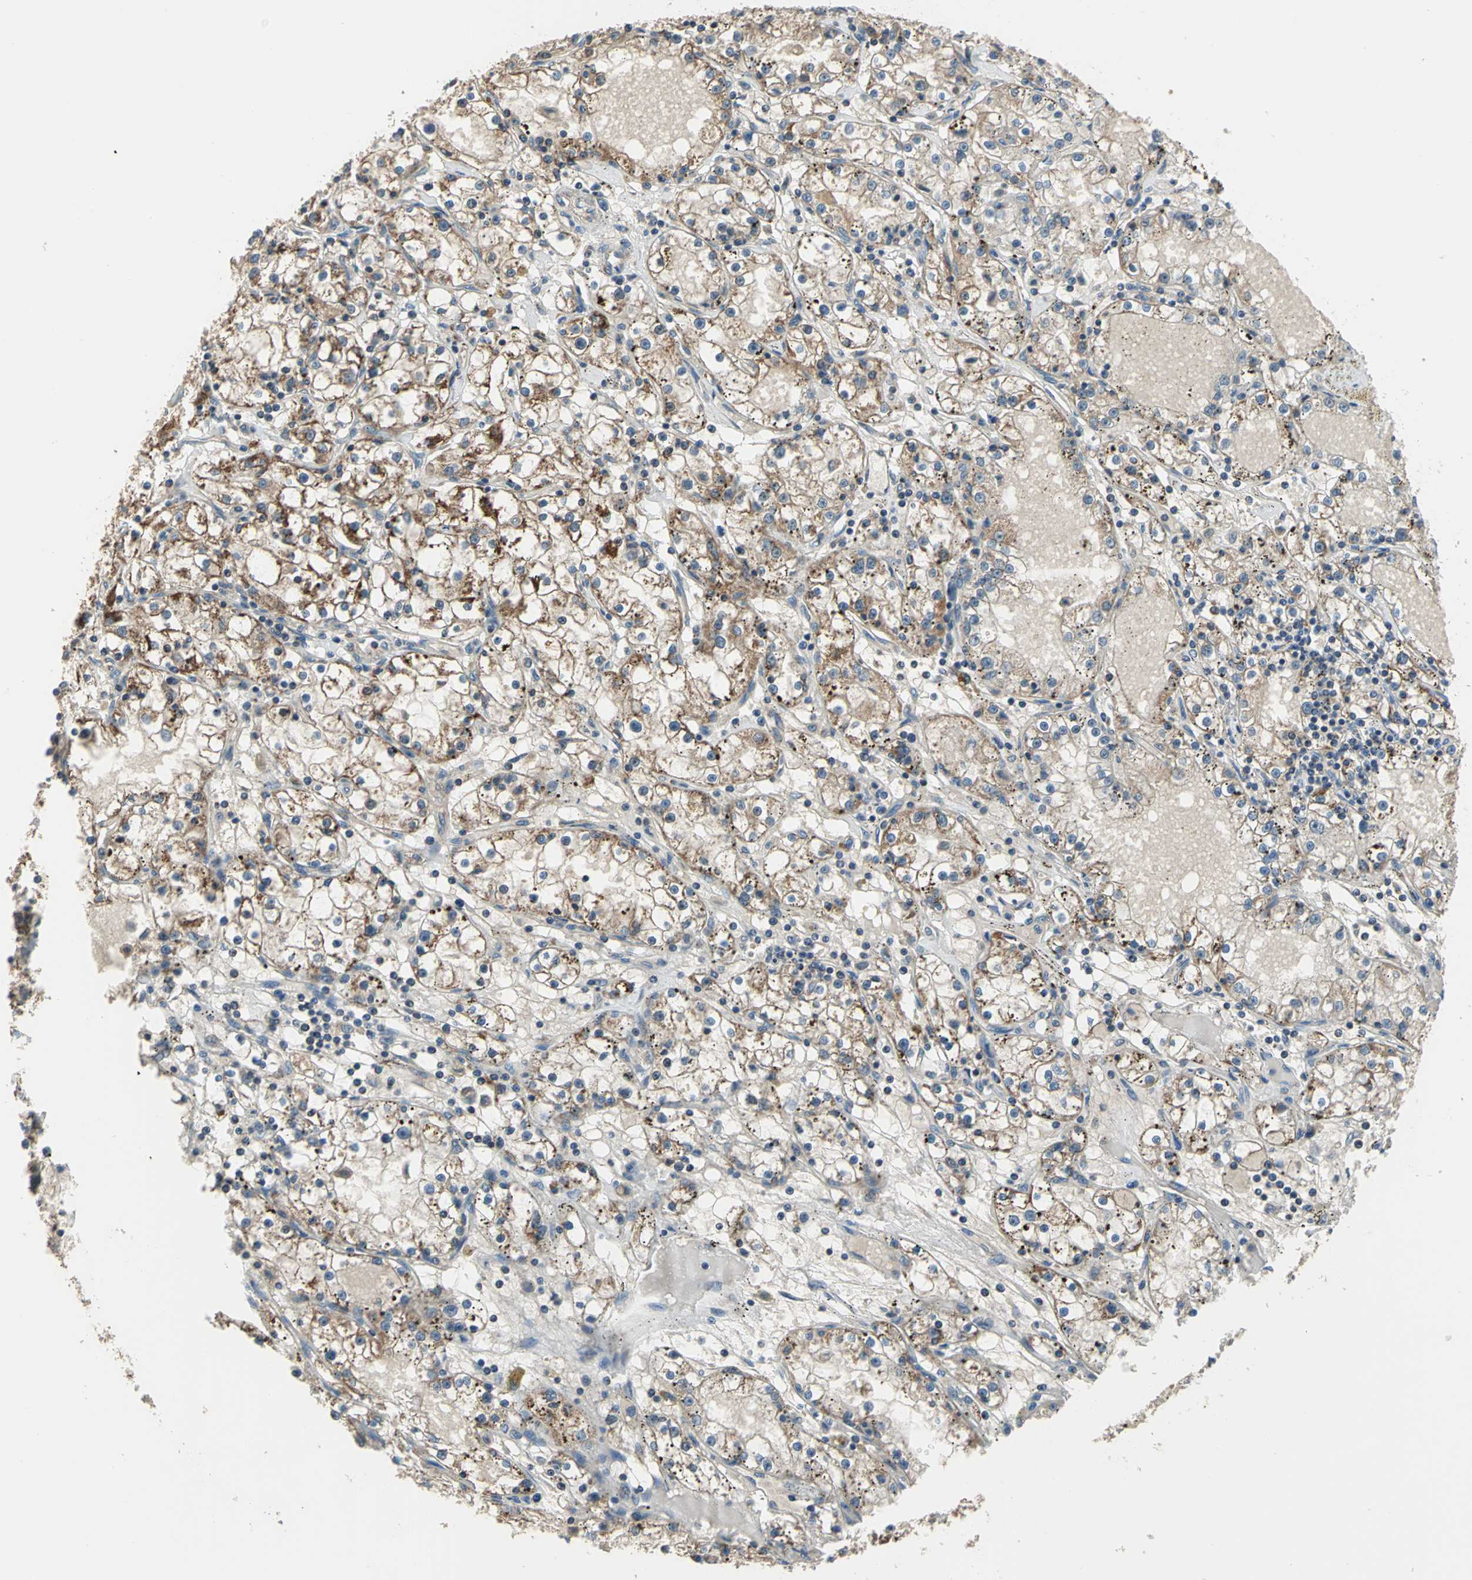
{"staining": {"intensity": "moderate", "quantity": "25%-75%", "location": "cytoplasmic/membranous"}, "tissue": "renal cancer", "cell_type": "Tumor cells", "image_type": "cancer", "snomed": [{"axis": "morphology", "description": "Adenocarcinoma, NOS"}, {"axis": "topography", "description": "Kidney"}], "caption": "This is an image of immunohistochemistry (IHC) staining of renal cancer, which shows moderate positivity in the cytoplasmic/membranous of tumor cells.", "gene": "TRAK1", "patient": {"sex": "male", "age": 56}}